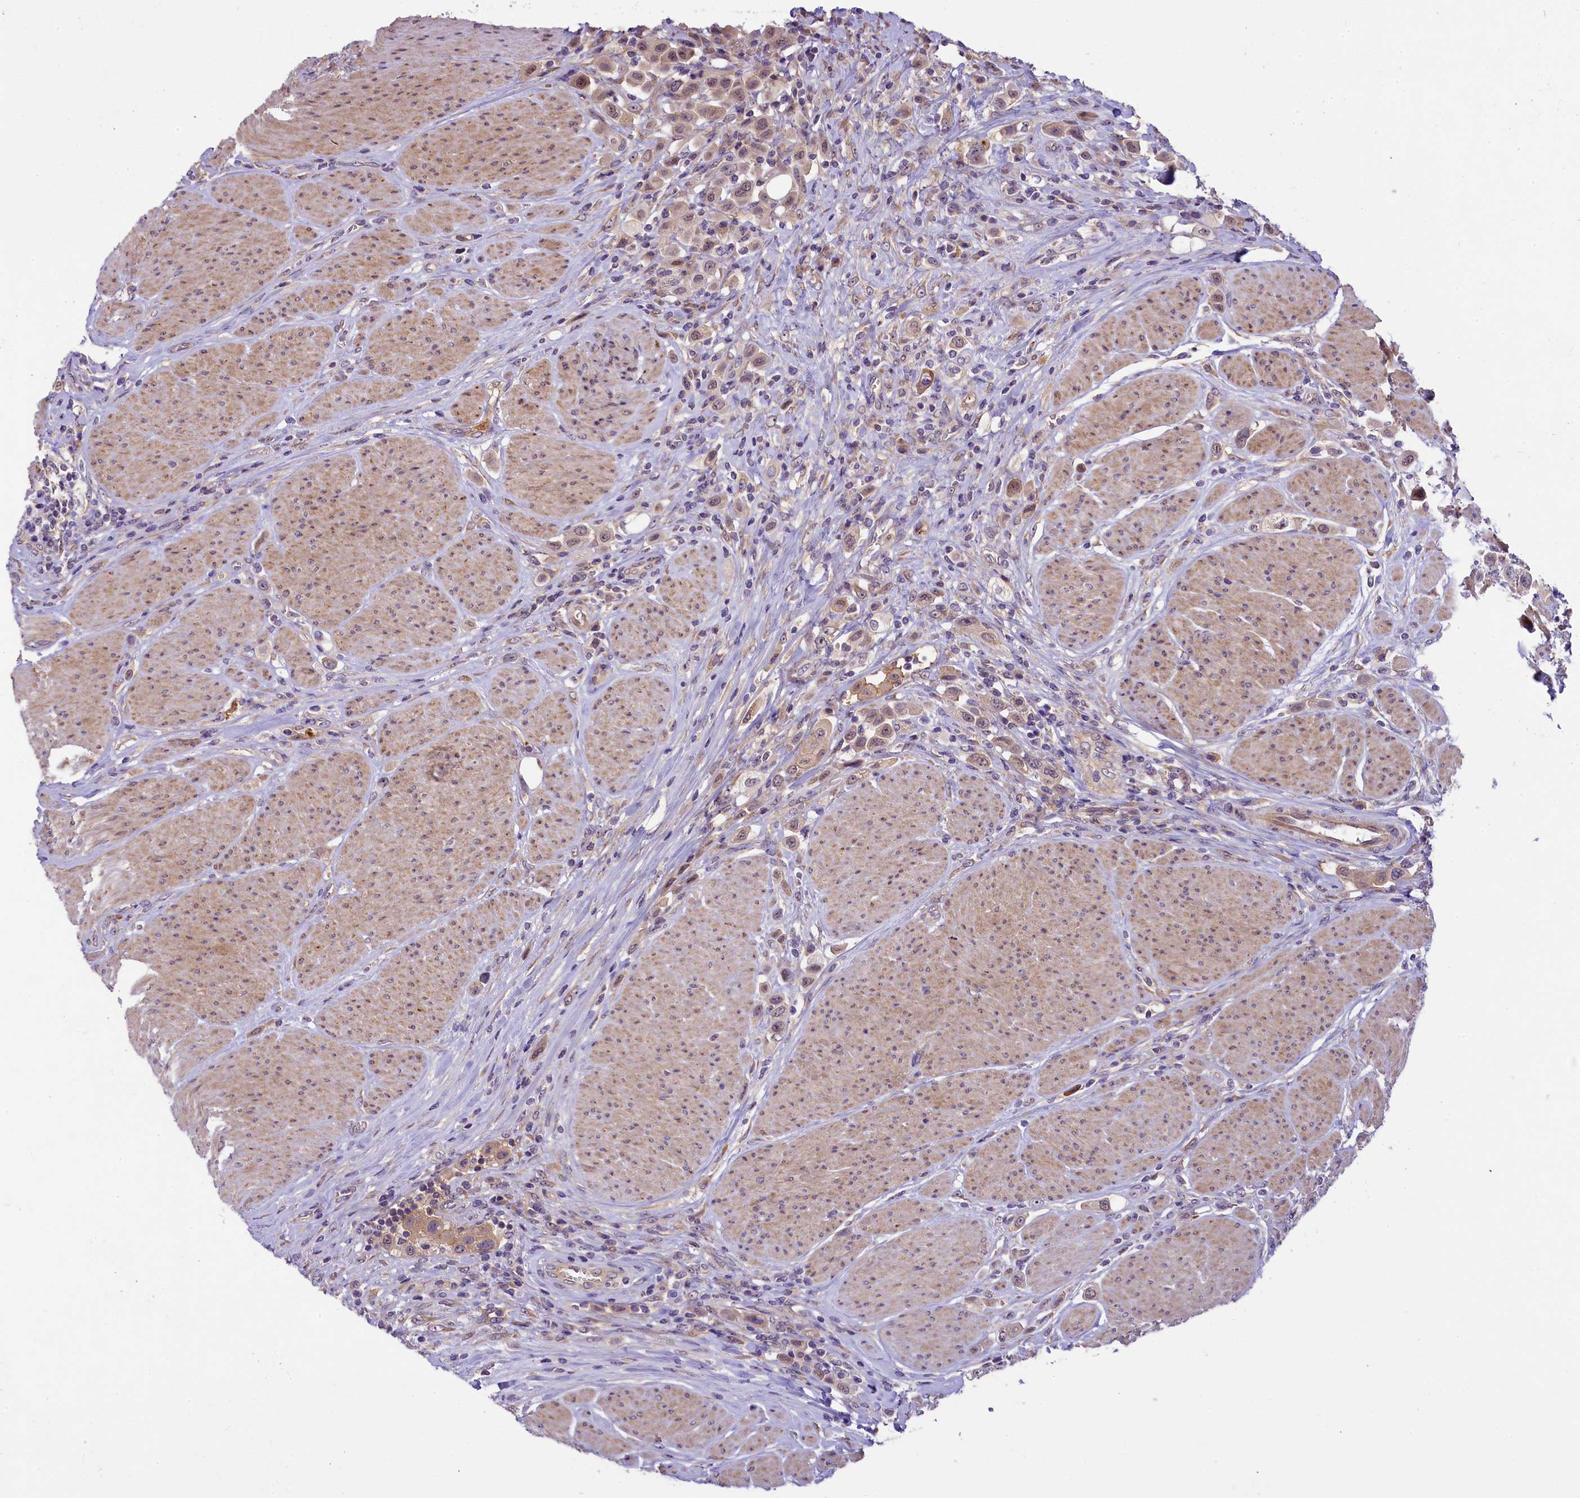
{"staining": {"intensity": "moderate", "quantity": ">75%", "location": "cytoplasmic/membranous"}, "tissue": "urothelial cancer", "cell_type": "Tumor cells", "image_type": "cancer", "snomed": [{"axis": "morphology", "description": "Urothelial carcinoma, High grade"}, {"axis": "topography", "description": "Urinary bladder"}], "caption": "Immunohistochemical staining of human urothelial cancer reveals moderate cytoplasmic/membranous protein staining in about >75% of tumor cells.", "gene": "UBXN6", "patient": {"sex": "male", "age": 50}}